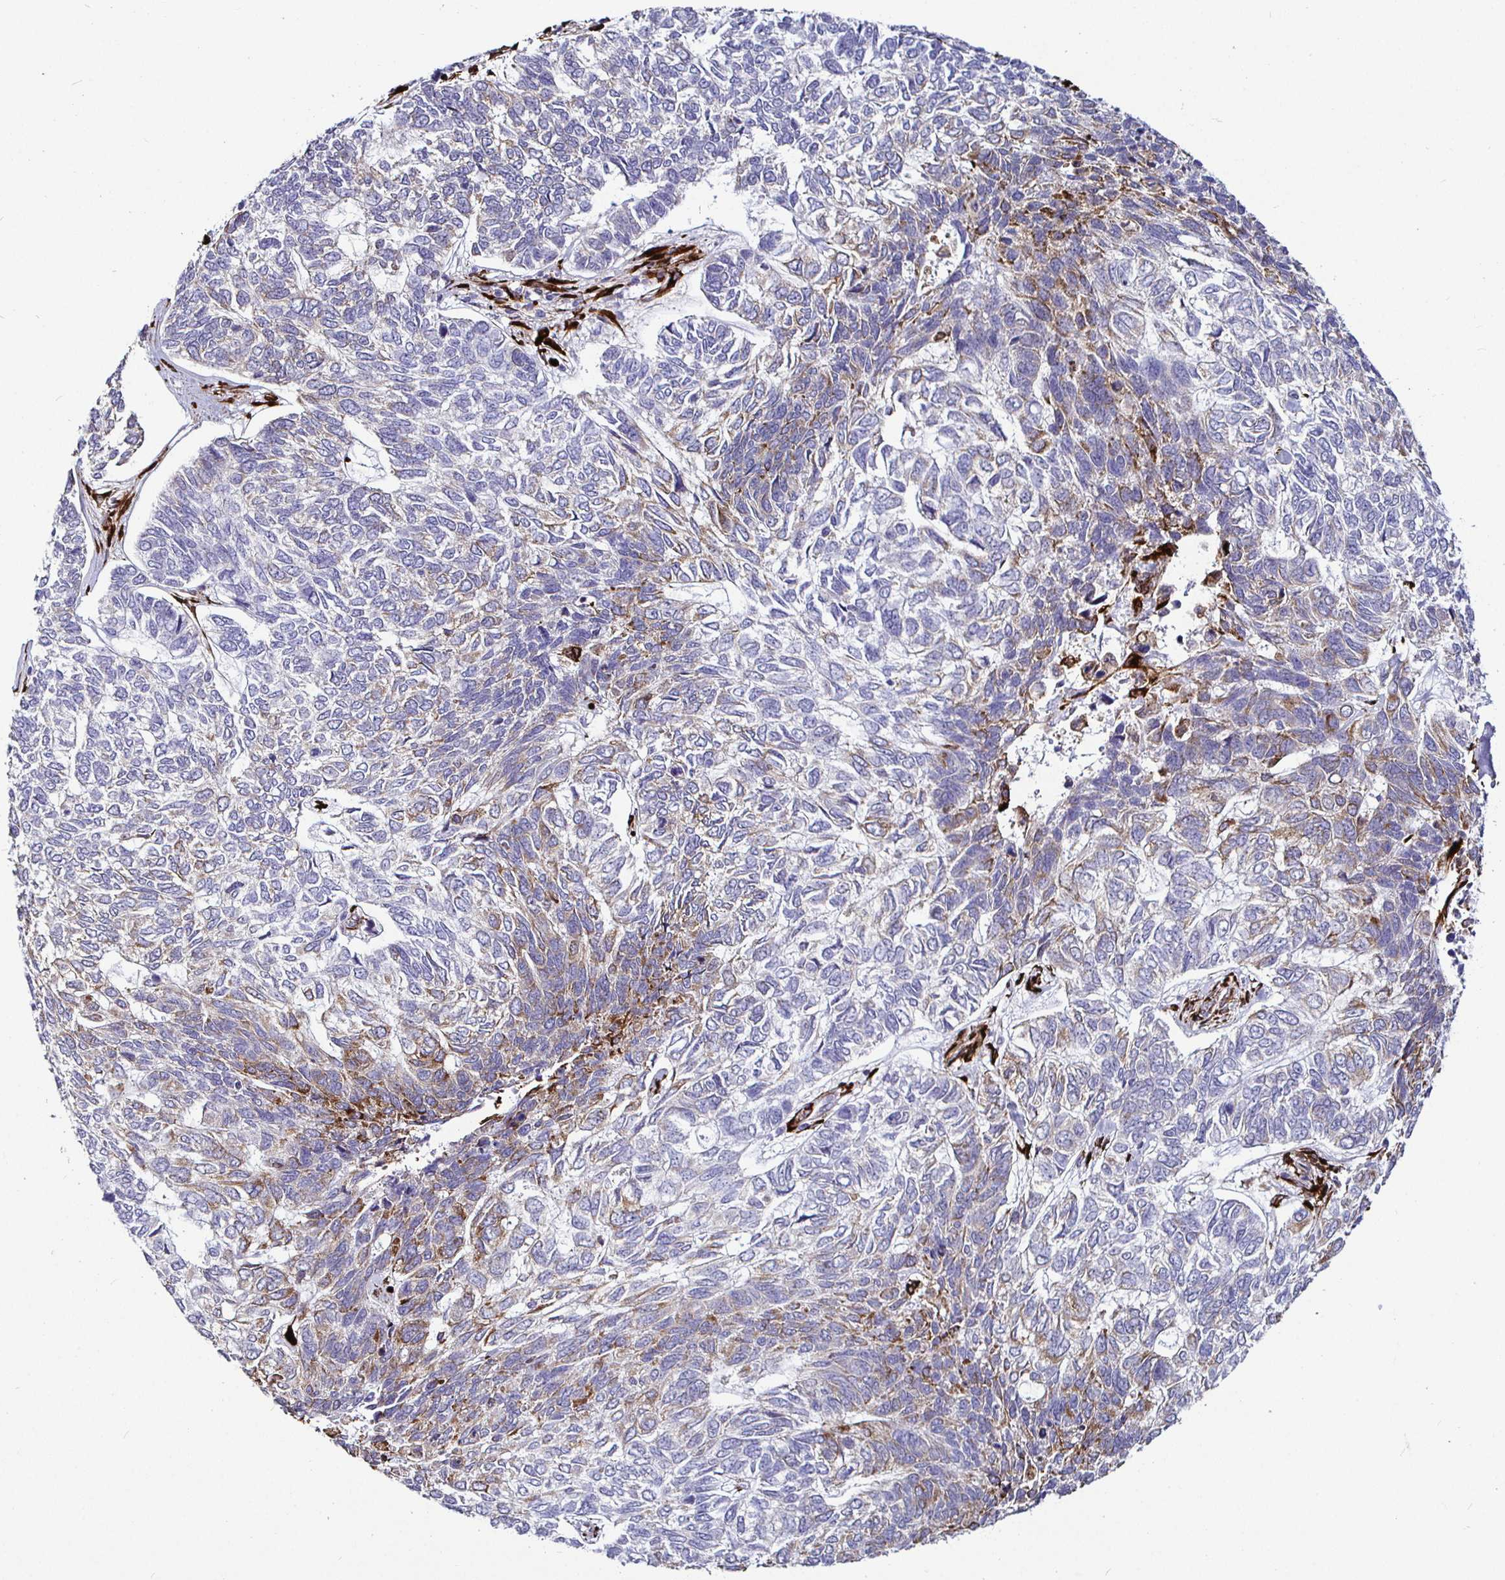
{"staining": {"intensity": "moderate", "quantity": "<25%", "location": "cytoplasmic/membranous"}, "tissue": "skin cancer", "cell_type": "Tumor cells", "image_type": "cancer", "snomed": [{"axis": "morphology", "description": "Basal cell carcinoma"}, {"axis": "topography", "description": "Skin"}], "caption": "Immunohistochemistry of human basal cell carcinoma (skin) exhibits low levels of moderate cytoplasmic/membranous positivity in about <25% of tumor cells.", "gene": "P4HA2", "patient": {"sex": "female", "age": 65}}